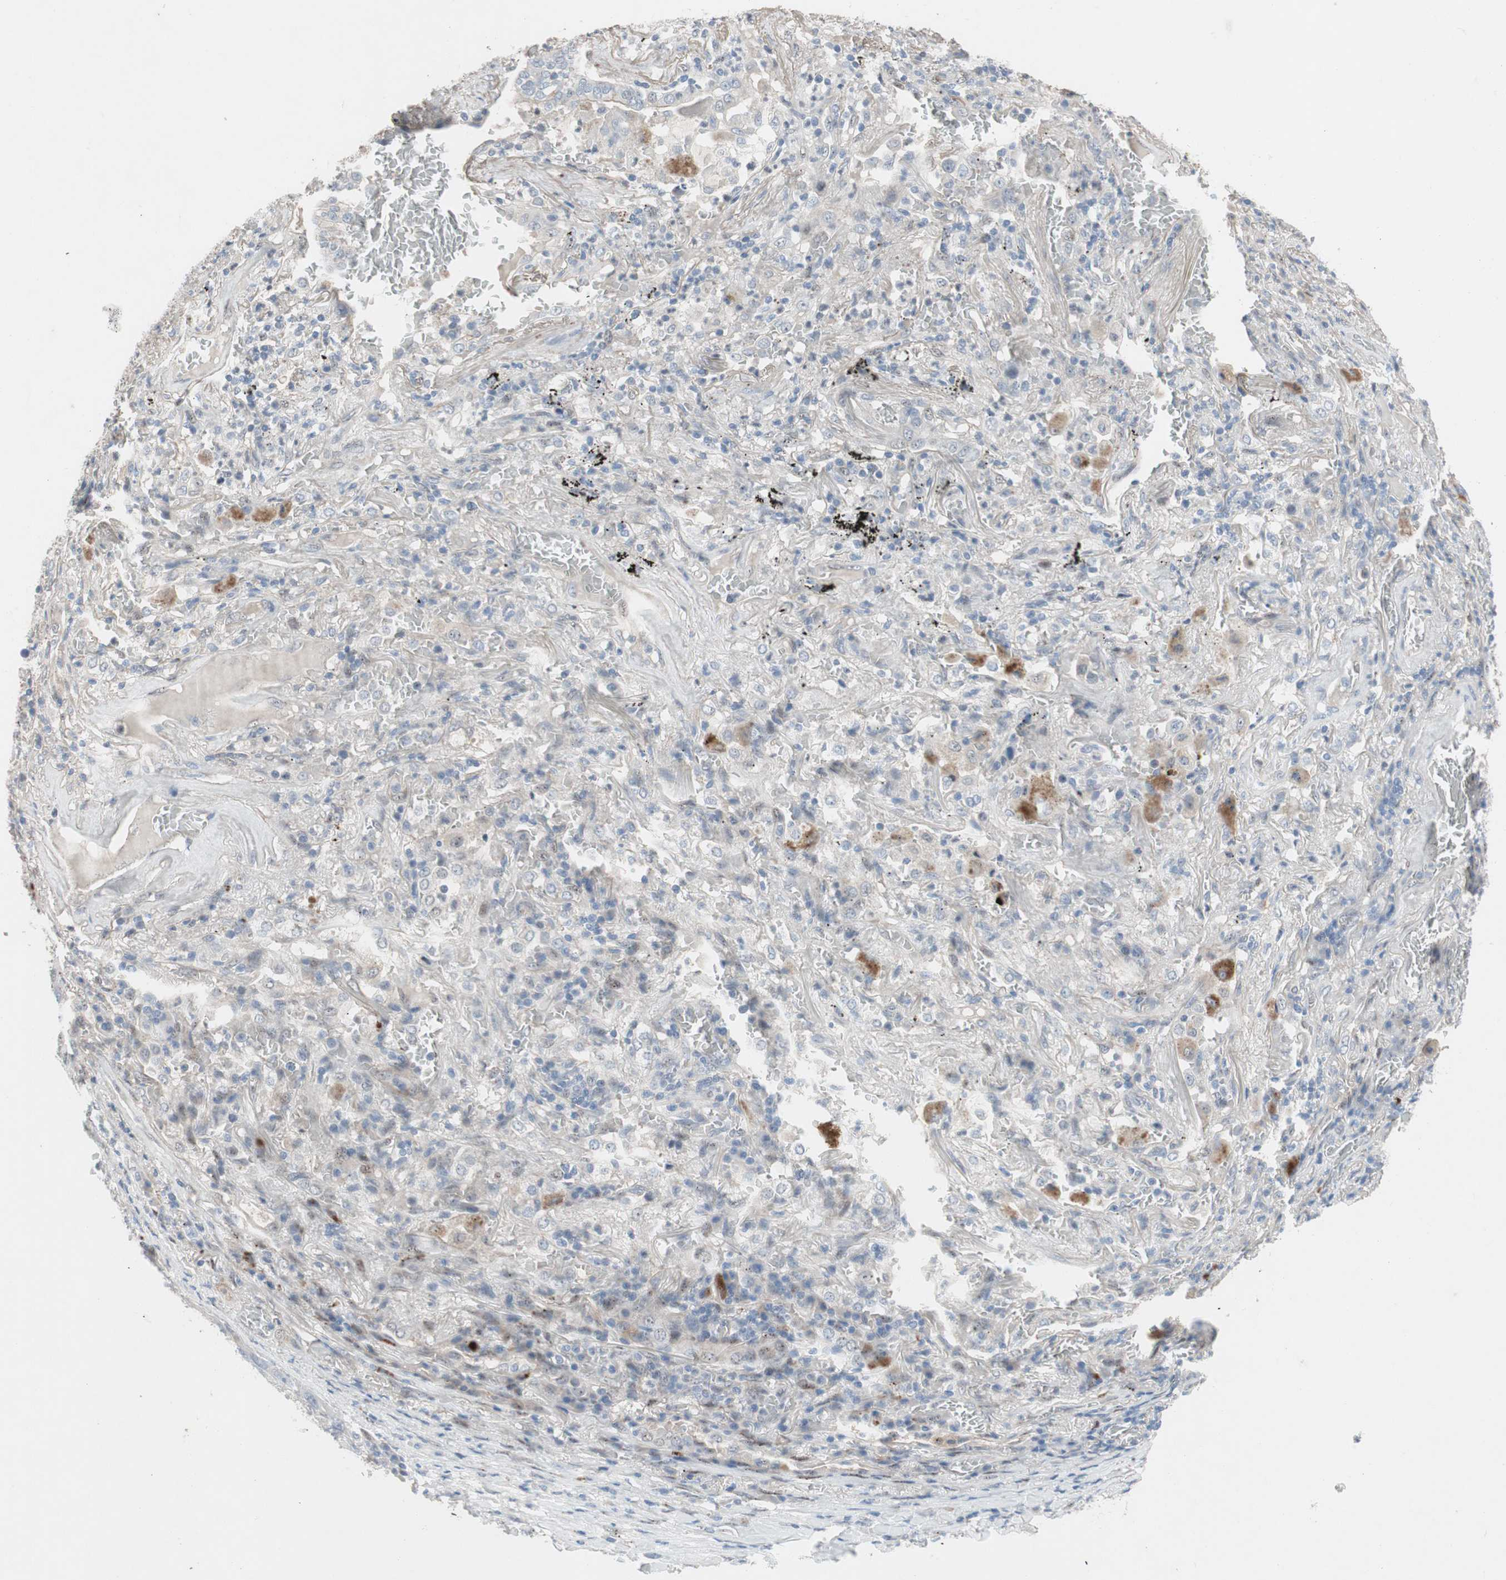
{"staining": {"intensity": "weak", "quantity": "25%-75%", "location": "cytoplasmic/membranous,nuclear"}, "tissue": "lung cancer", "cell_type": "Tumor cells", "image_type": "cancer", "snomed": [{"axis": "morphology", "description": "Squamous cell carcinoma, NOS"}, {"axis": "topography", "description": "Lung"}], "caption": "Weak cytoplasmic/membranous and nuclear protein expression is appreciated in approximately 25%-75% of tumor cells in lung squamous cell carcinoma.", "gene": "CAND2", "patient": {"sex": "male", "age": 57}}